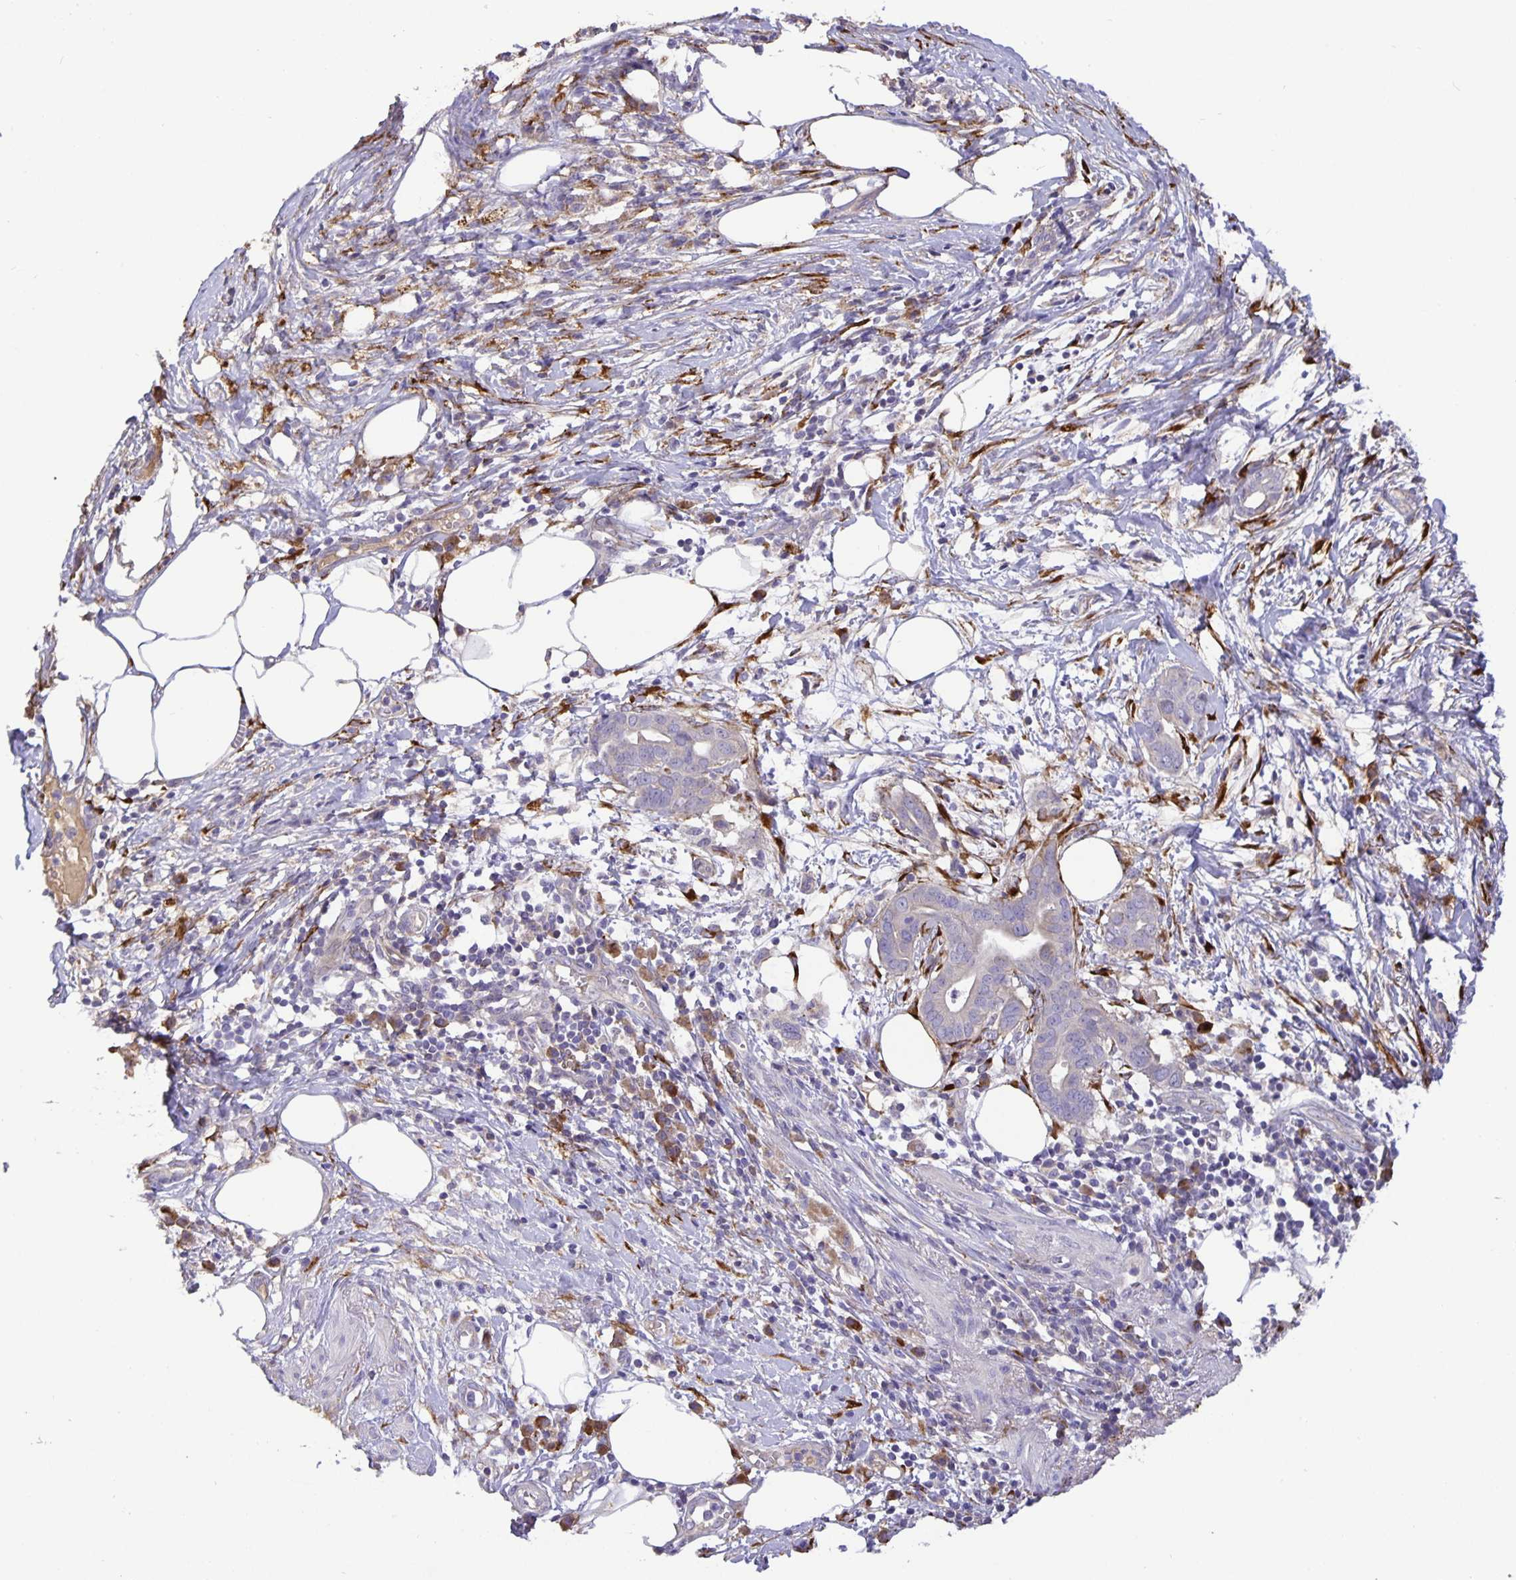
{"staining": {"intensity": "negative", "quantity": "none", "location": "none"}, "tissue": "pancreatic cancer", "cell_type": "Tumor cells", "image_type": "cancer", "snomed": [{"axis": "morphology", "description": "Adenocarcinoma, NOS"}, {"axis": "topography", "description": "Pancreas"}], "caption": "IHC micrograph of neoplastic tissue: adenocarcinoma (pancreatic) stained with DAB (3,3'-diaminobenzidine) shows no significant protein positivity in tumor cells. (Brightfield microscopy of DAB (3,3'-diaminobenzidine) IHC at high magnification).", "gene": "EML6", "patient": {"sex": "male", "age": 61}}